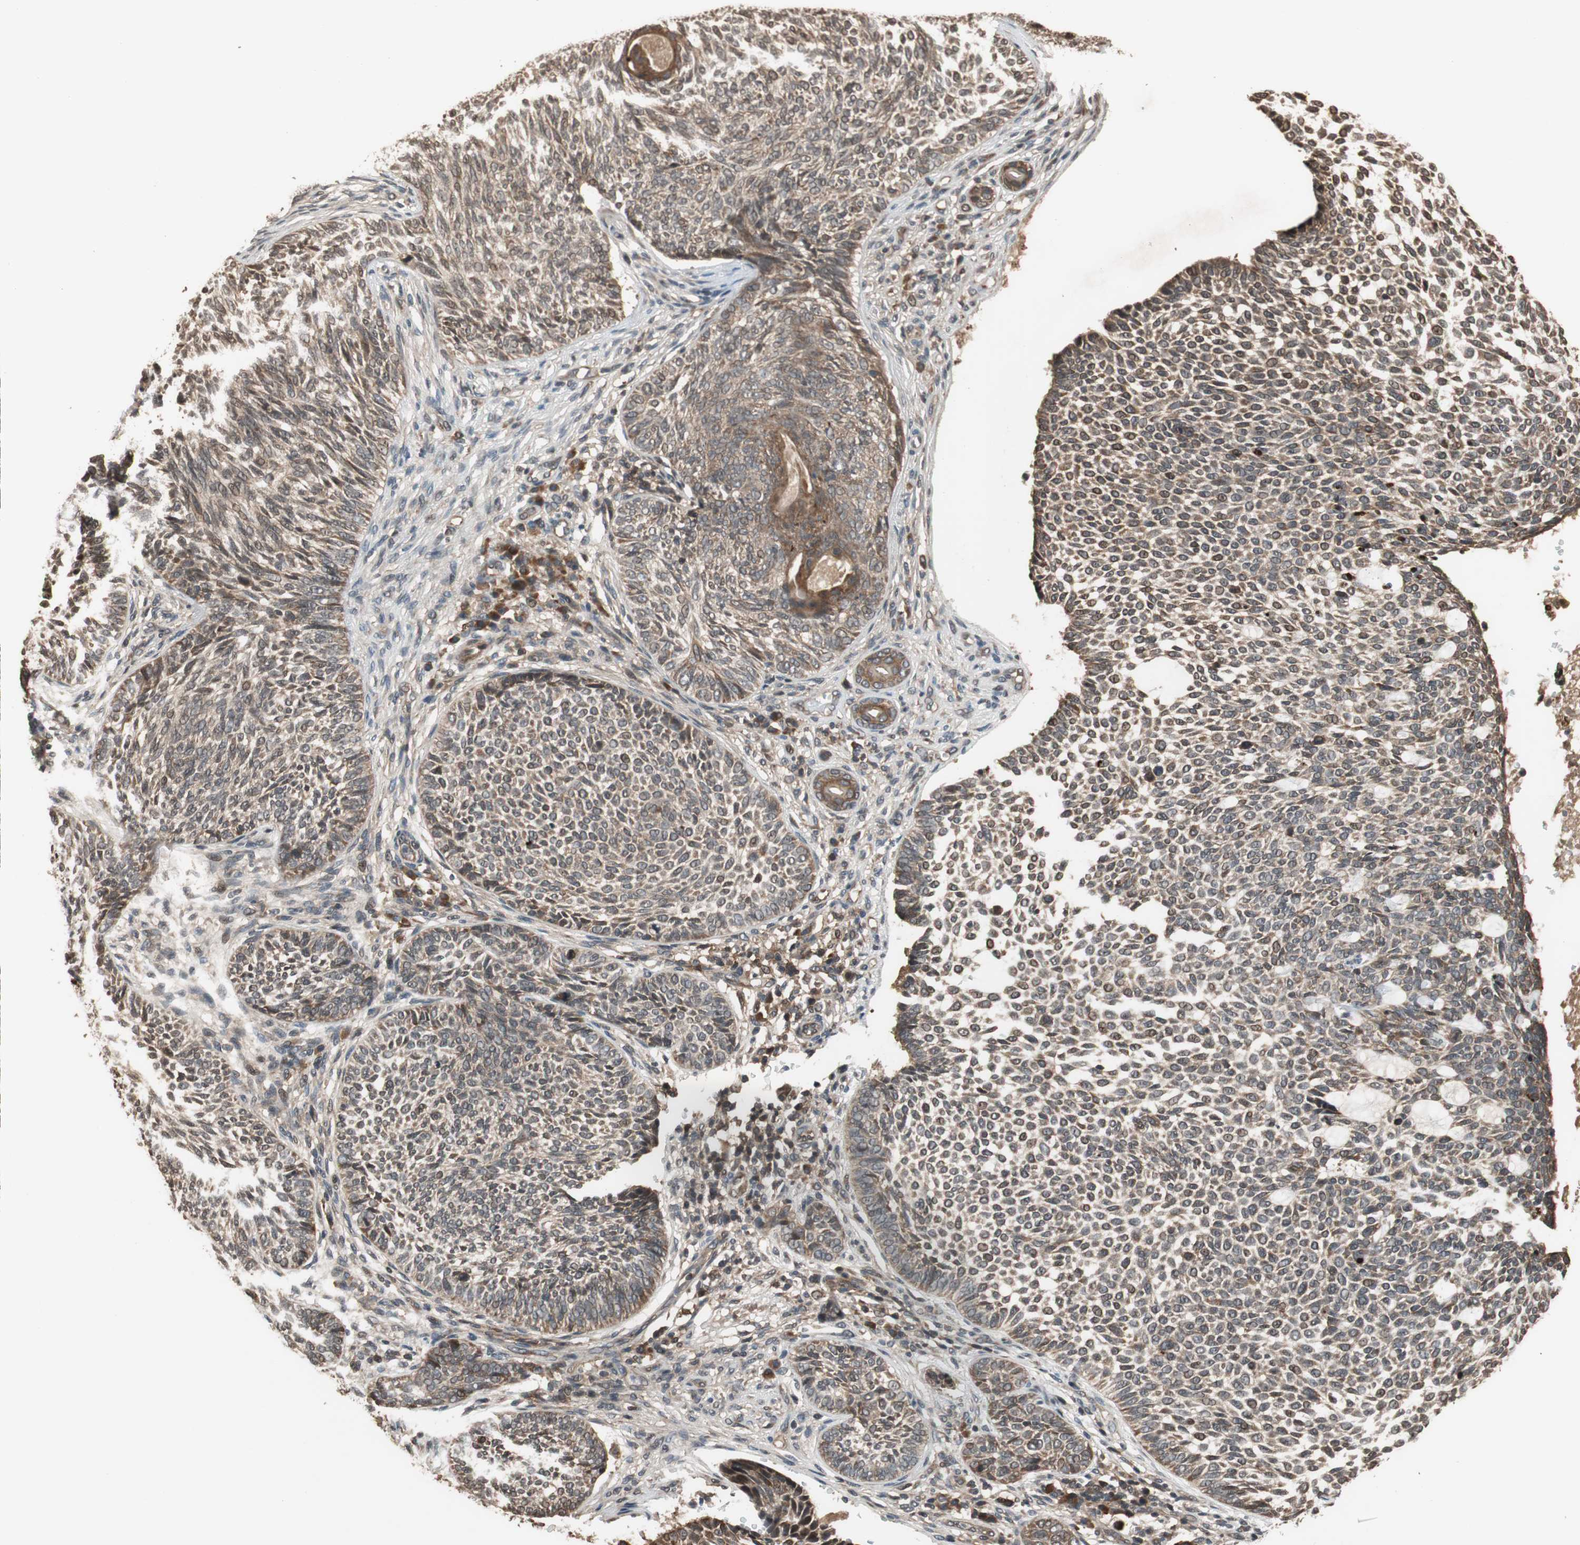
{"staining": {"intensity": "moderate", "quantity": ">75%", "location": "cytoplasmic/membranous"}, "tissue": "skin cancer", "cell_type": "Tumor cells", "image_type": "cancer", "snomed": [{"axis": "morphology", "description": "Basal cell carcinoma"}, {"axis": "topography", "description": "Skin"}], "caption": "High-power microscopy captured an IHC photomicrograph of skin cancer (basal cell carcinoma), revealing moderate cytoplasmic/membranous expression in approximately >75% of tumor cells.", "gene": "TMEM230", "patient": {"sex": "male", "age": 87}}